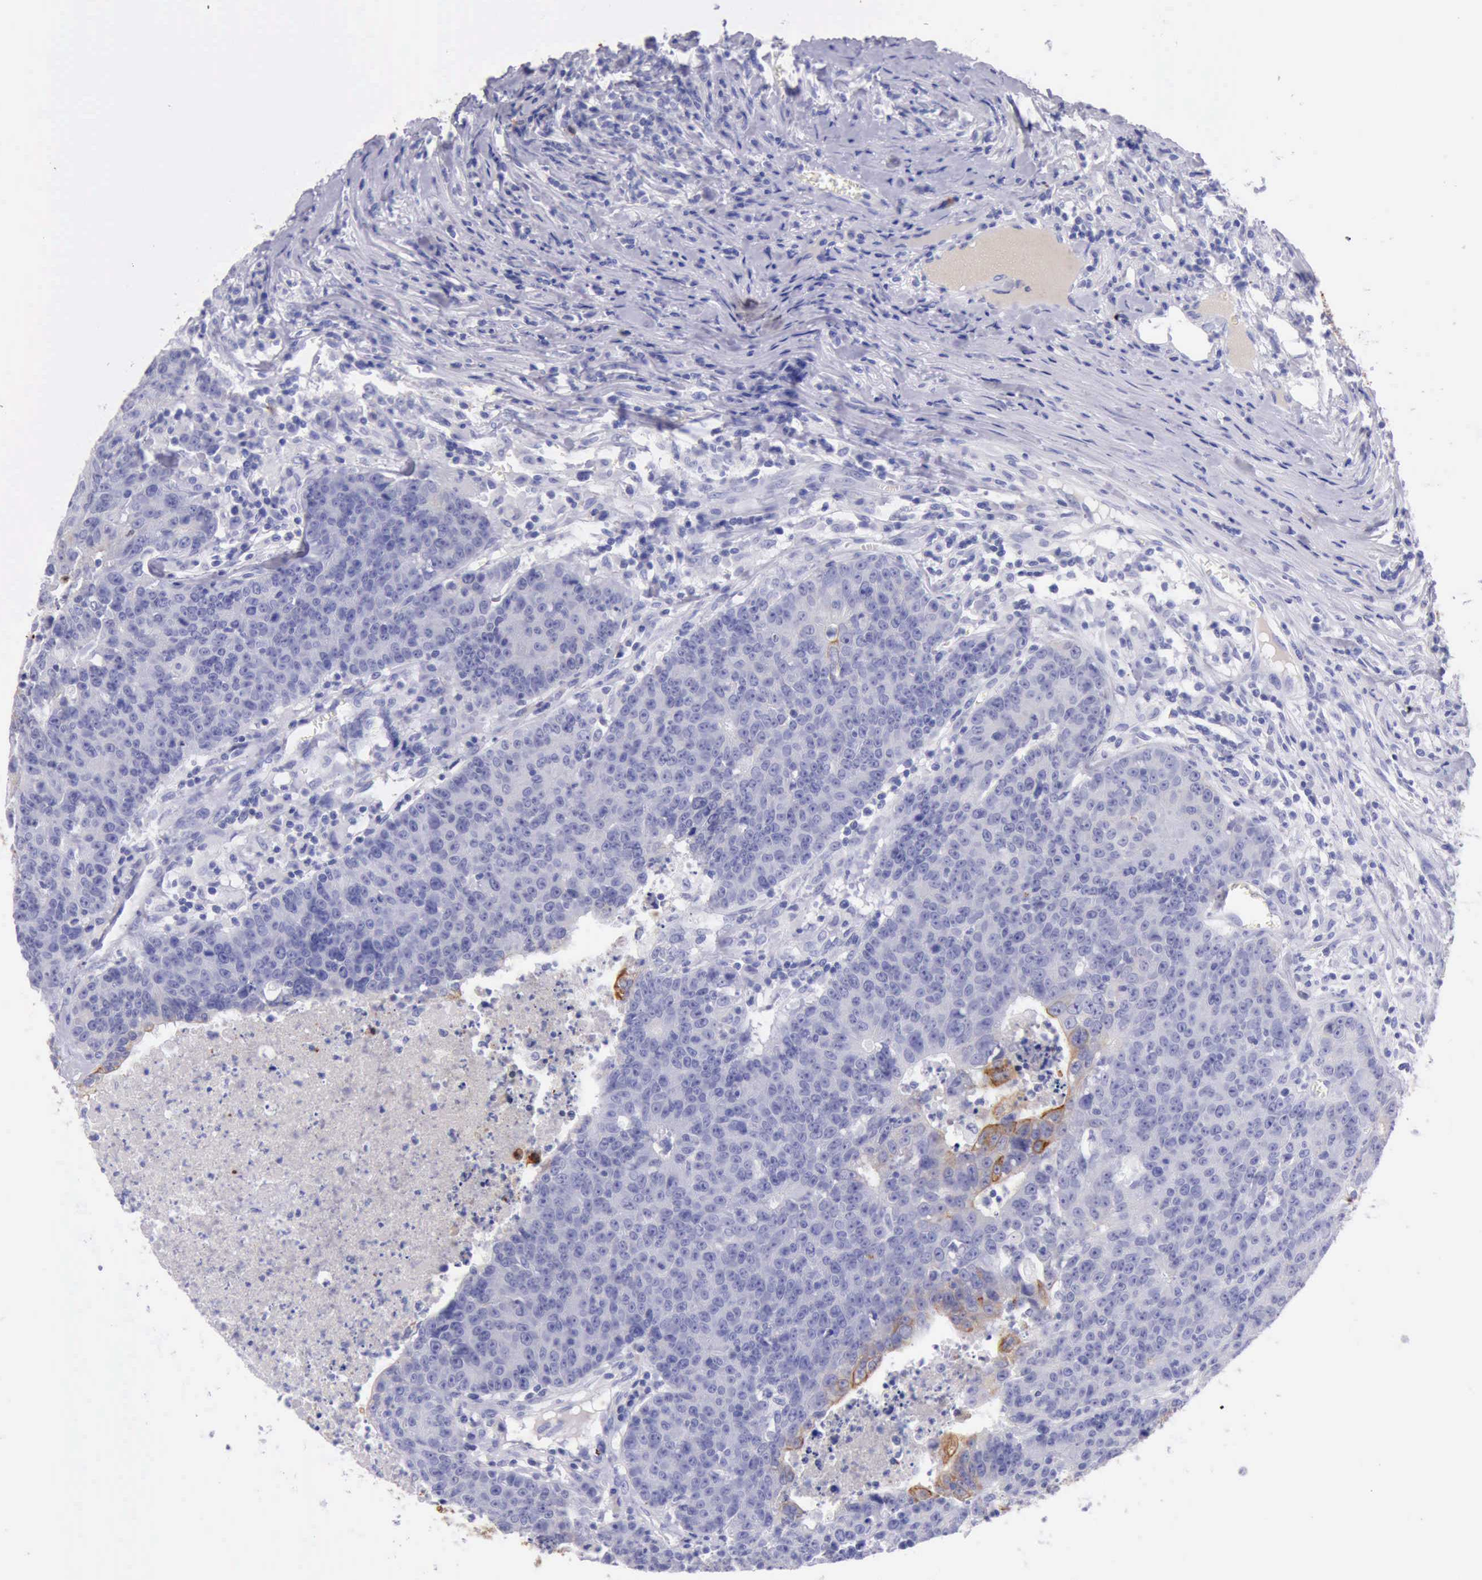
{"staining": {"intensity": "negative", "quantity": "none", "location": "none"}, "tissue": "colorectal cancer", "cell_type": "Tumor cells", "image_type": "cancer", "snomed": [{"axis": "morphology", "description": "Adenocarcinoma, NOS"}, {"axis": "topography", "description": "Colon"}], "caption": "IHC of human colorectal cancer (adenocarcinoma) shows no staining in tumor cells.", "gene": "KRT8", "patient": {"sex": "female", "age": 53}}